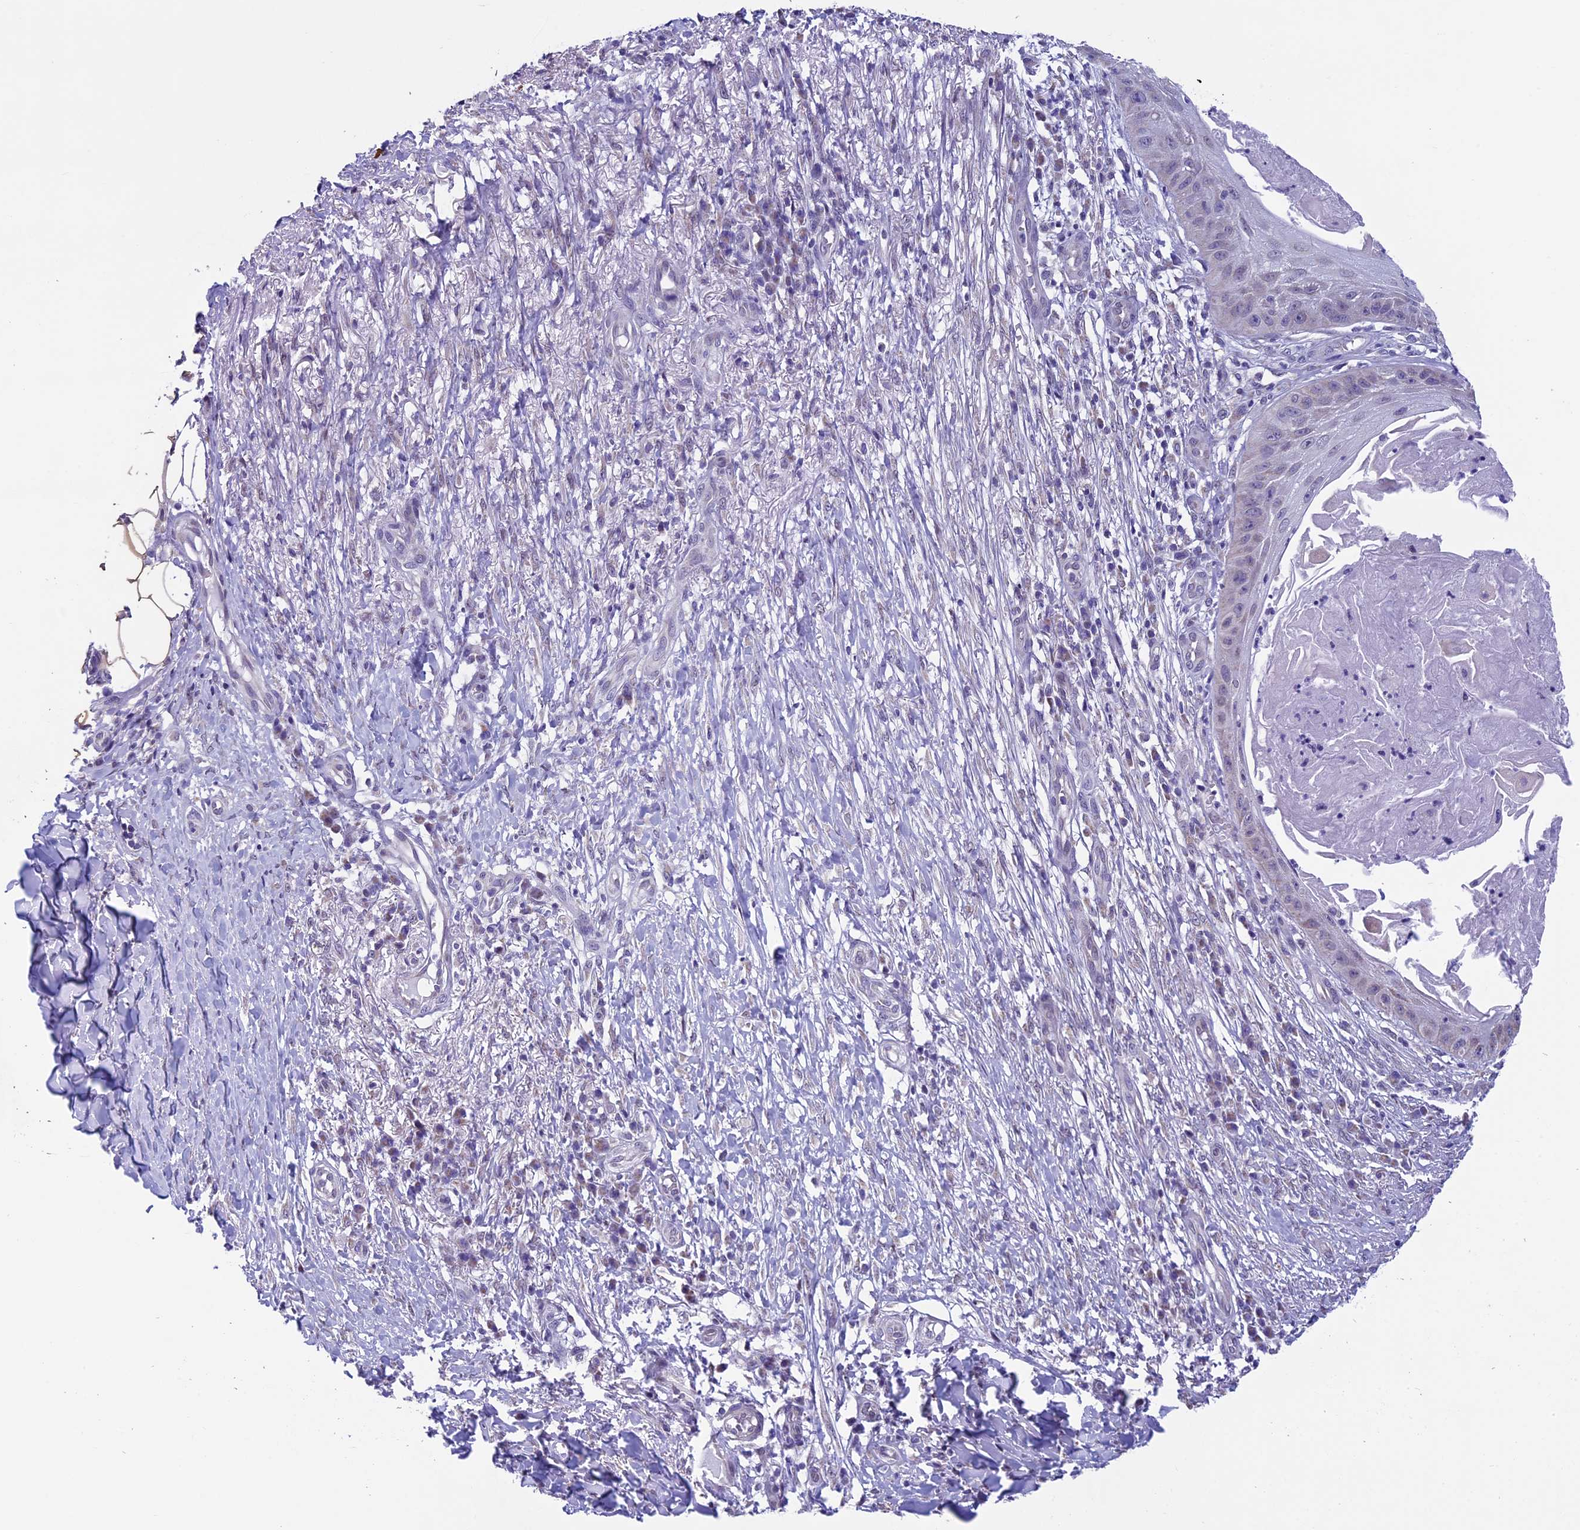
{"staining": {"intensity": "negative", "quantity": "none", "location": "none"}, "tissue": "skin cancer", "cell_type": "Tumor cells", "image_type": "cancer", "snomed": [{"axis": "morphology", "description": "Squamous cell carcinoma, NOS"}, {"axis": "topography", "description": "Skin"}], "caption": "Skin cancer stained for a protein using immunohistochemistry (IHC) displays no positivity tumor cells.", "gene": "ZNF317", "patient": {"sex": "male", "age": 70}}